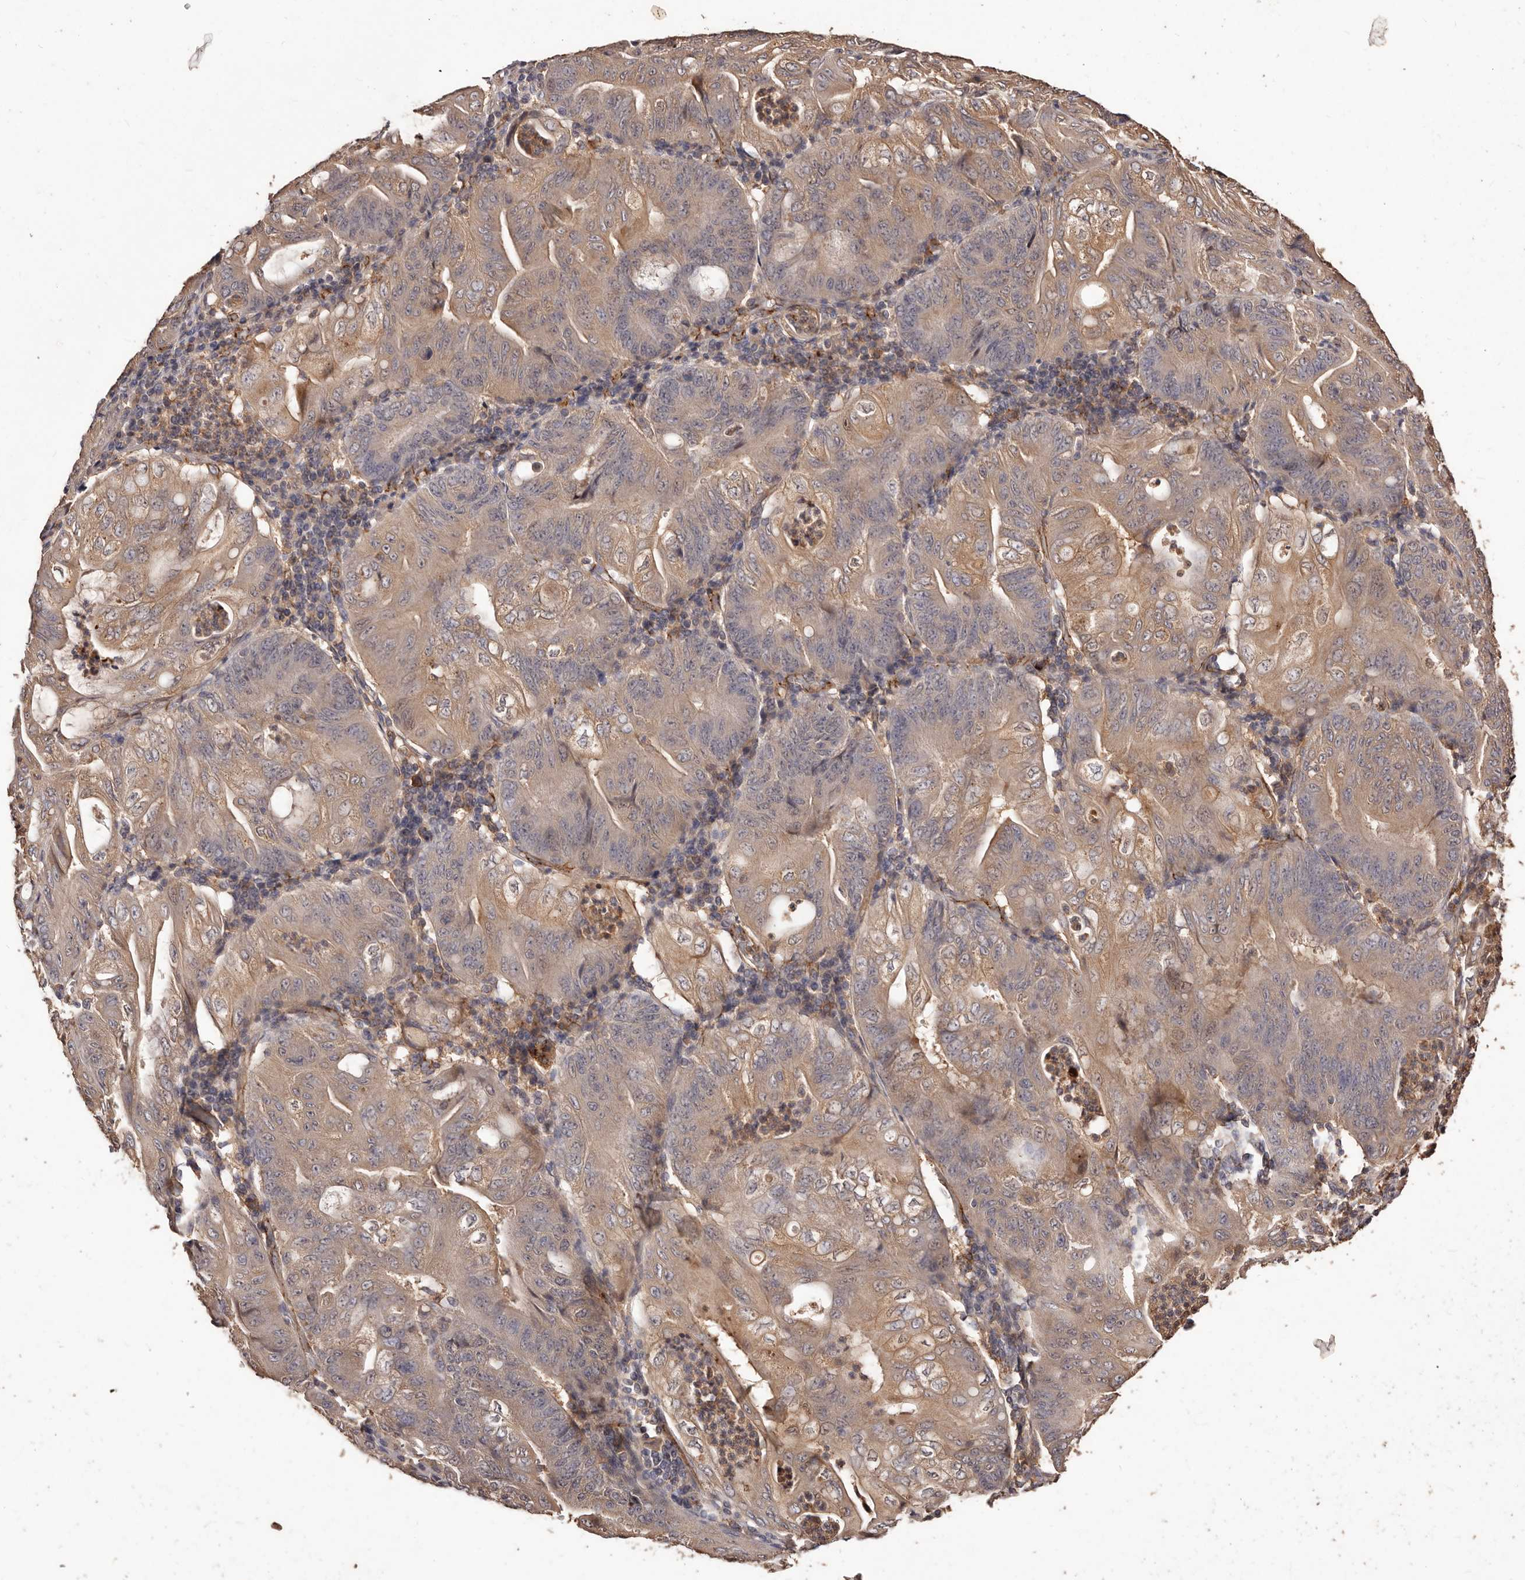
{"staining": {"intensity": "moderate", "quantity": ">75%", "location": "cytoplasmic/membranous"}, "tissue": "stomach cancer", "cell_type": "Tumor cells", "image_type": "cancer", "snomed": [{"axis": "morphology", "description": "Adenocarcinoma, NOS"}, {"axis": "topography", "description": "Stomach"}], "caption": "This is an image of immunohistochemistry (IHC) staining of stomach cancer, which shows moderate staining in the cytoplasmic/membranous of tumor cells.", "gene": "CCL14", "patient": {"sex": "female", "age": 73}}